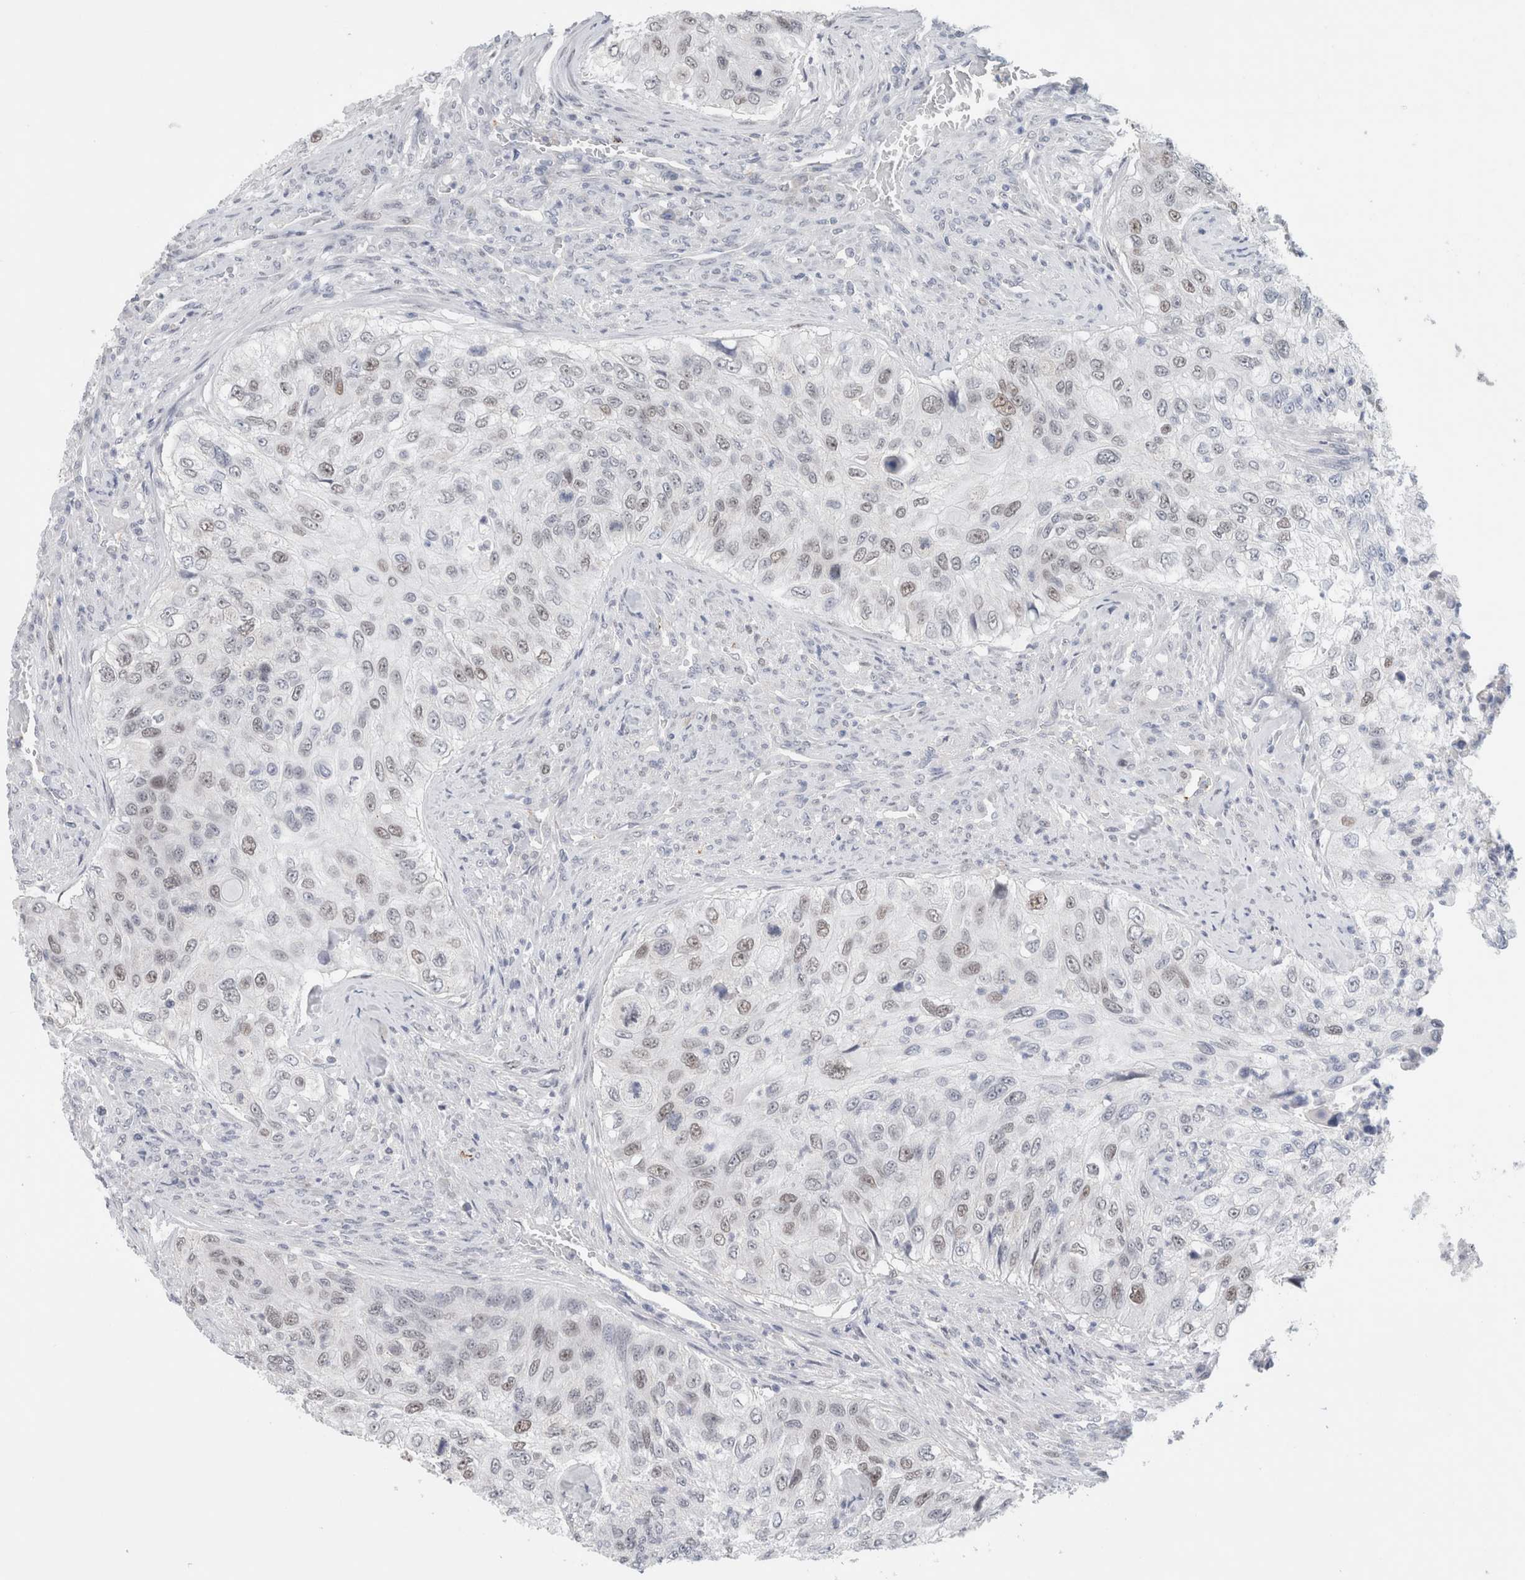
{"staining": {"intensity": "weak", "quantity": "<25%", "location": "nuclear"}, "tissue": "urothelial cancer", "cell_type": "Tumor cells", "image_type": "cancer", "snomed": [{"axis": "morphology", "description": "Urothelial carcinoma, High grade"}, {"axis": "topography", "description": "Urinary bladder"}], "caption": "Immunohistochemical staining of human urothelial carcinoma (high-grade) displays no significant positivity in tumor cells.", "gene": "KNL1", "patient": {"sex": "female", "age": 60}}